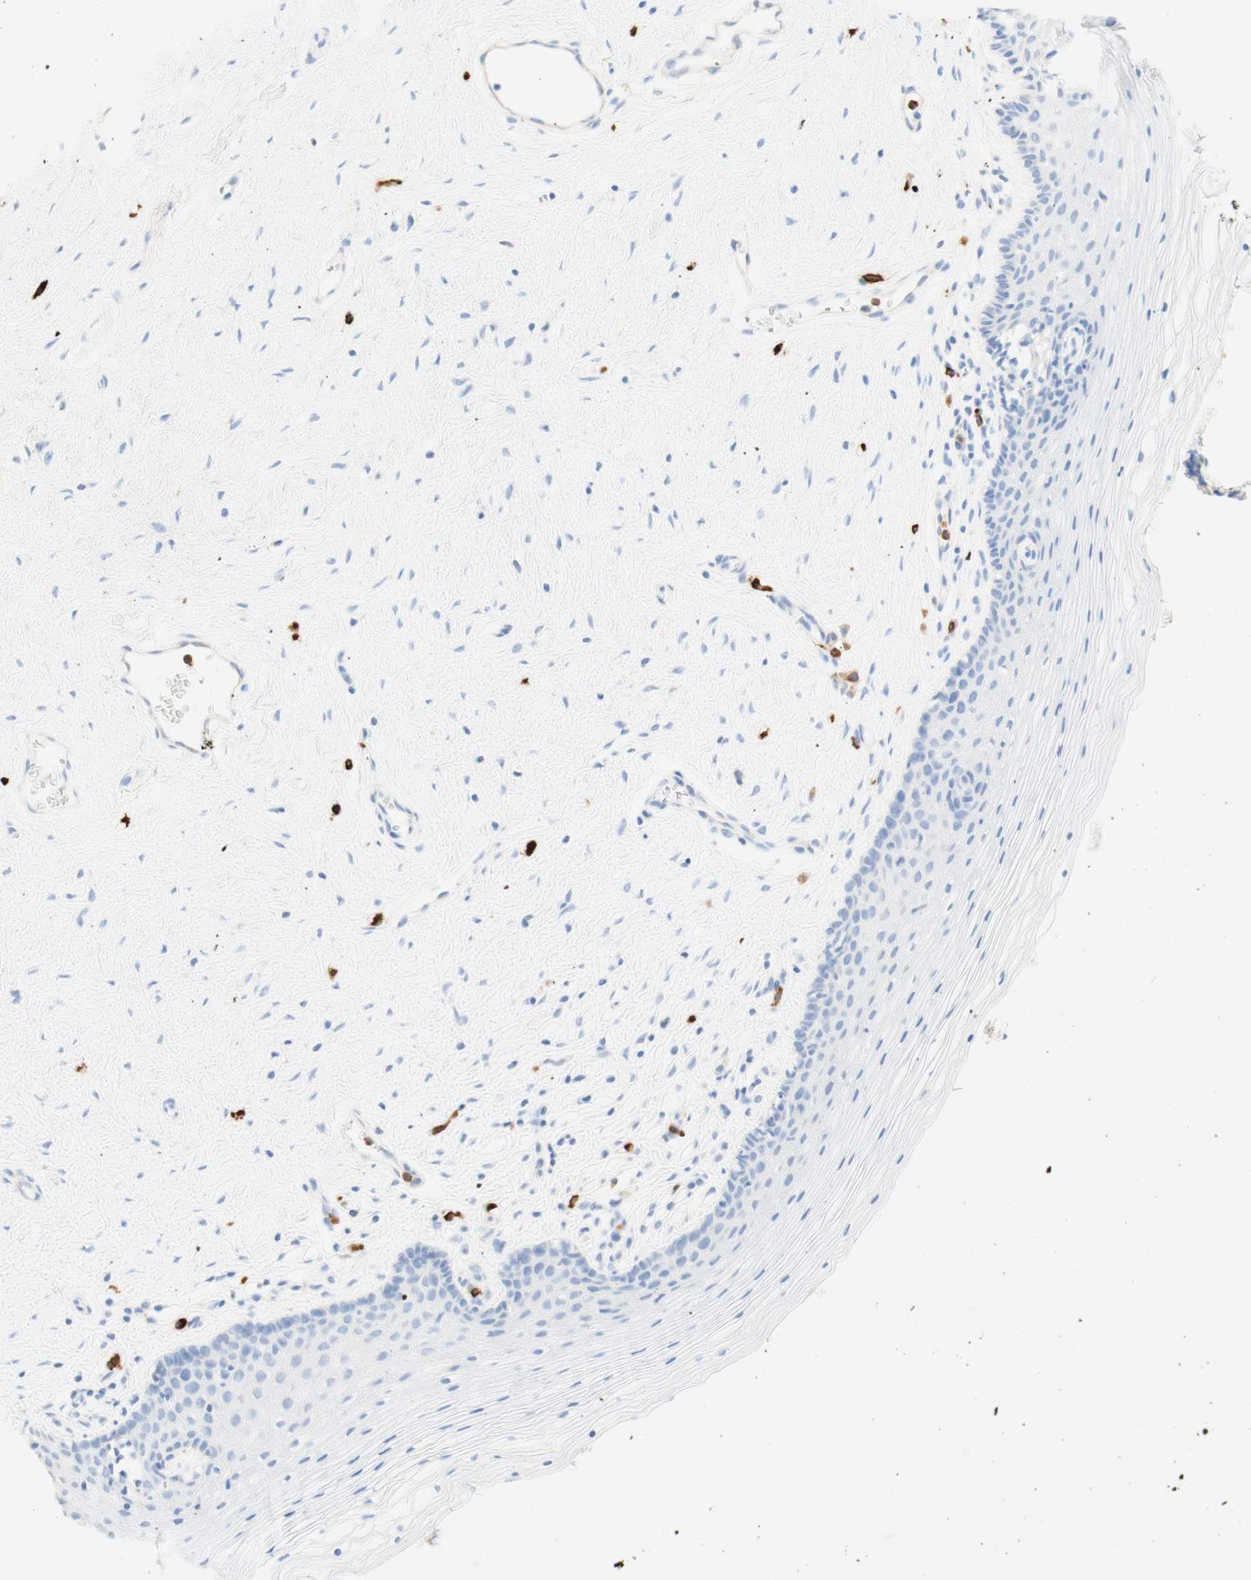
{"staining": {"intensity": "negative", "quantity": "none", "location": "none"}, "tissue": "vagina", "cell_type": "Squamous epithelial cells", "image_type": "normal", "snomed": [{"axis": "morphology", "description": "Normal tissue, NOS"}, {"axis": "topography", "description": "Vagina"}], "caption": "The photomicrograph exhibits no staining of squamous epithelial cells in benign vagina. (Stains: DAB IHC with hematoxylin counter stain, Microscopy: brightfield microscopy at high magnification).", "gene": "CD63", "patient": {"sex": "female", "age": 32}}